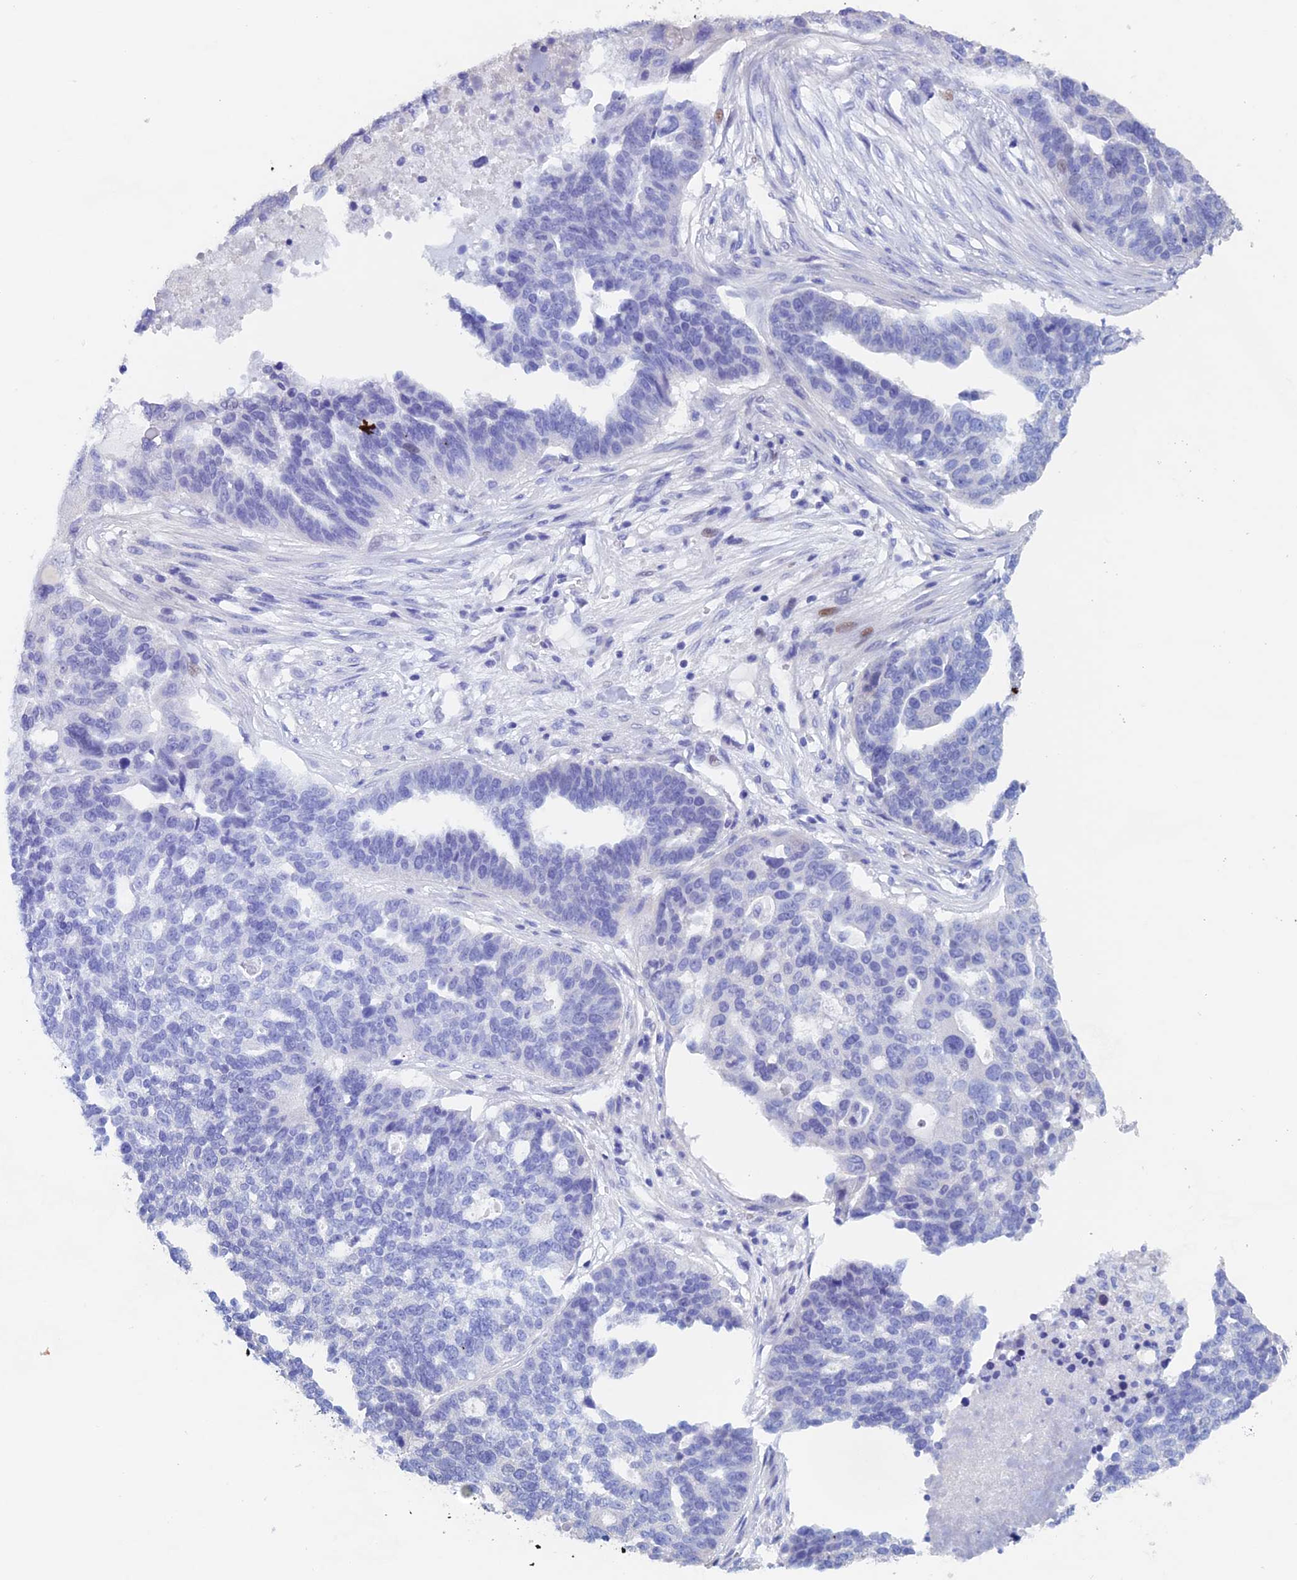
{"staining": {"intensity": "negative", "quantity": "none", "location": "none"}, "tissue": "ovarian cancer", "cell_type": "Tumor cells", "image_type": "cancer", "snomed": [{"axis": "morphology", "description": "Cystadenocarcinoma, serous, NOS"}, {"axis": "topography", "description": "Ovary"}], "caption": "This histopathology image is of ovarian cancer stained with IHC to label a protein in brown with the nuclei are counter-stained blue. There is no staining in tumor cells. Brightfield microscopy of immunohistochemistry stained with DAB (3,3'-diaminobenzidine) (brown) and hematoxylin (blue), captured at high magnification.", "gene": "PSMC3IP", "patient": {"sex": "female", "age": 59}}